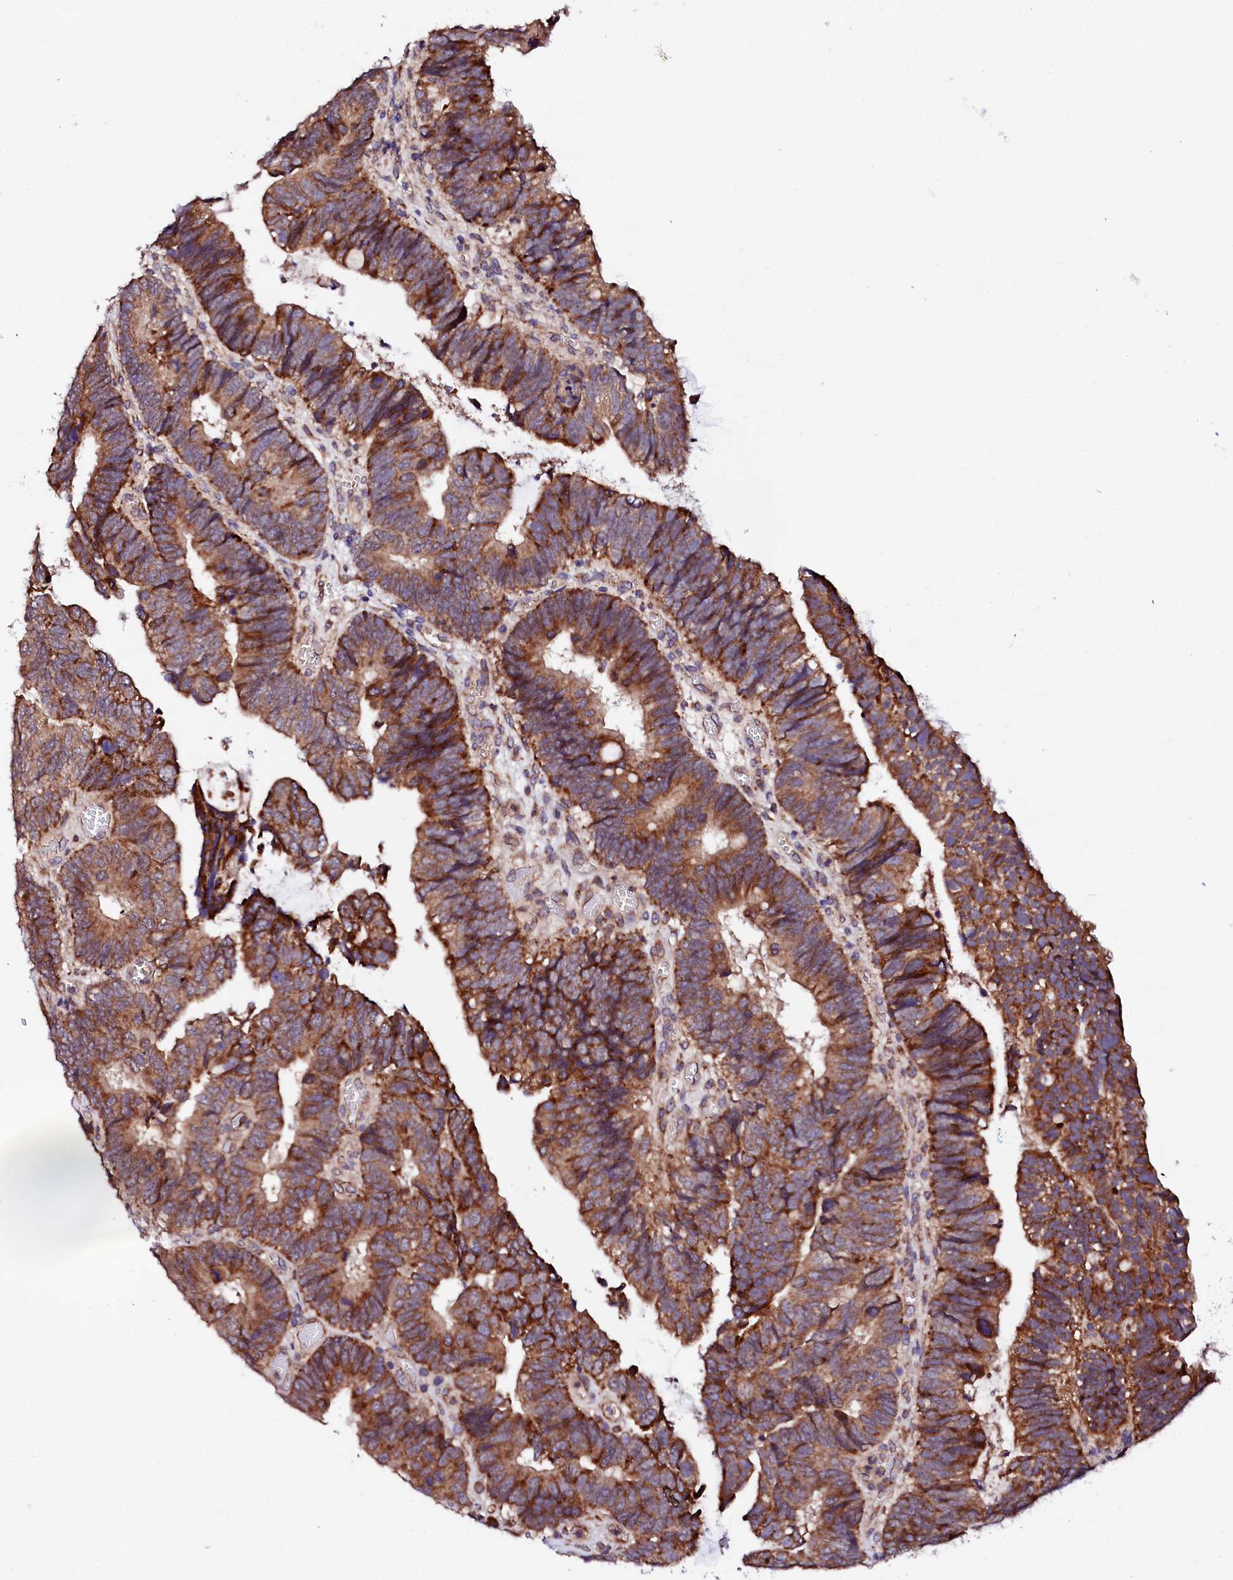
{"staining": {"intensity": "strong", "quantity": ">75%", "location": "cytoplasmic/membranous"}, "tissue": "colorectal cancer", "cell_type": "Tumor cells", "image_type": "cancer", "snomed": [{"axis": "morphology", "description": "Adenocarcinoma, NOS"}, {"axis": "topography", "description": "Colon"}], "caption": "Immunohistochemistry of human adenocarcinoma (colorectal) shows high levels of strong cytoplasmic/membranous staining in approximately >75% of tumor cells.", "gene": "UBE3C", "patient": {"sex": "female", "age": 67}}